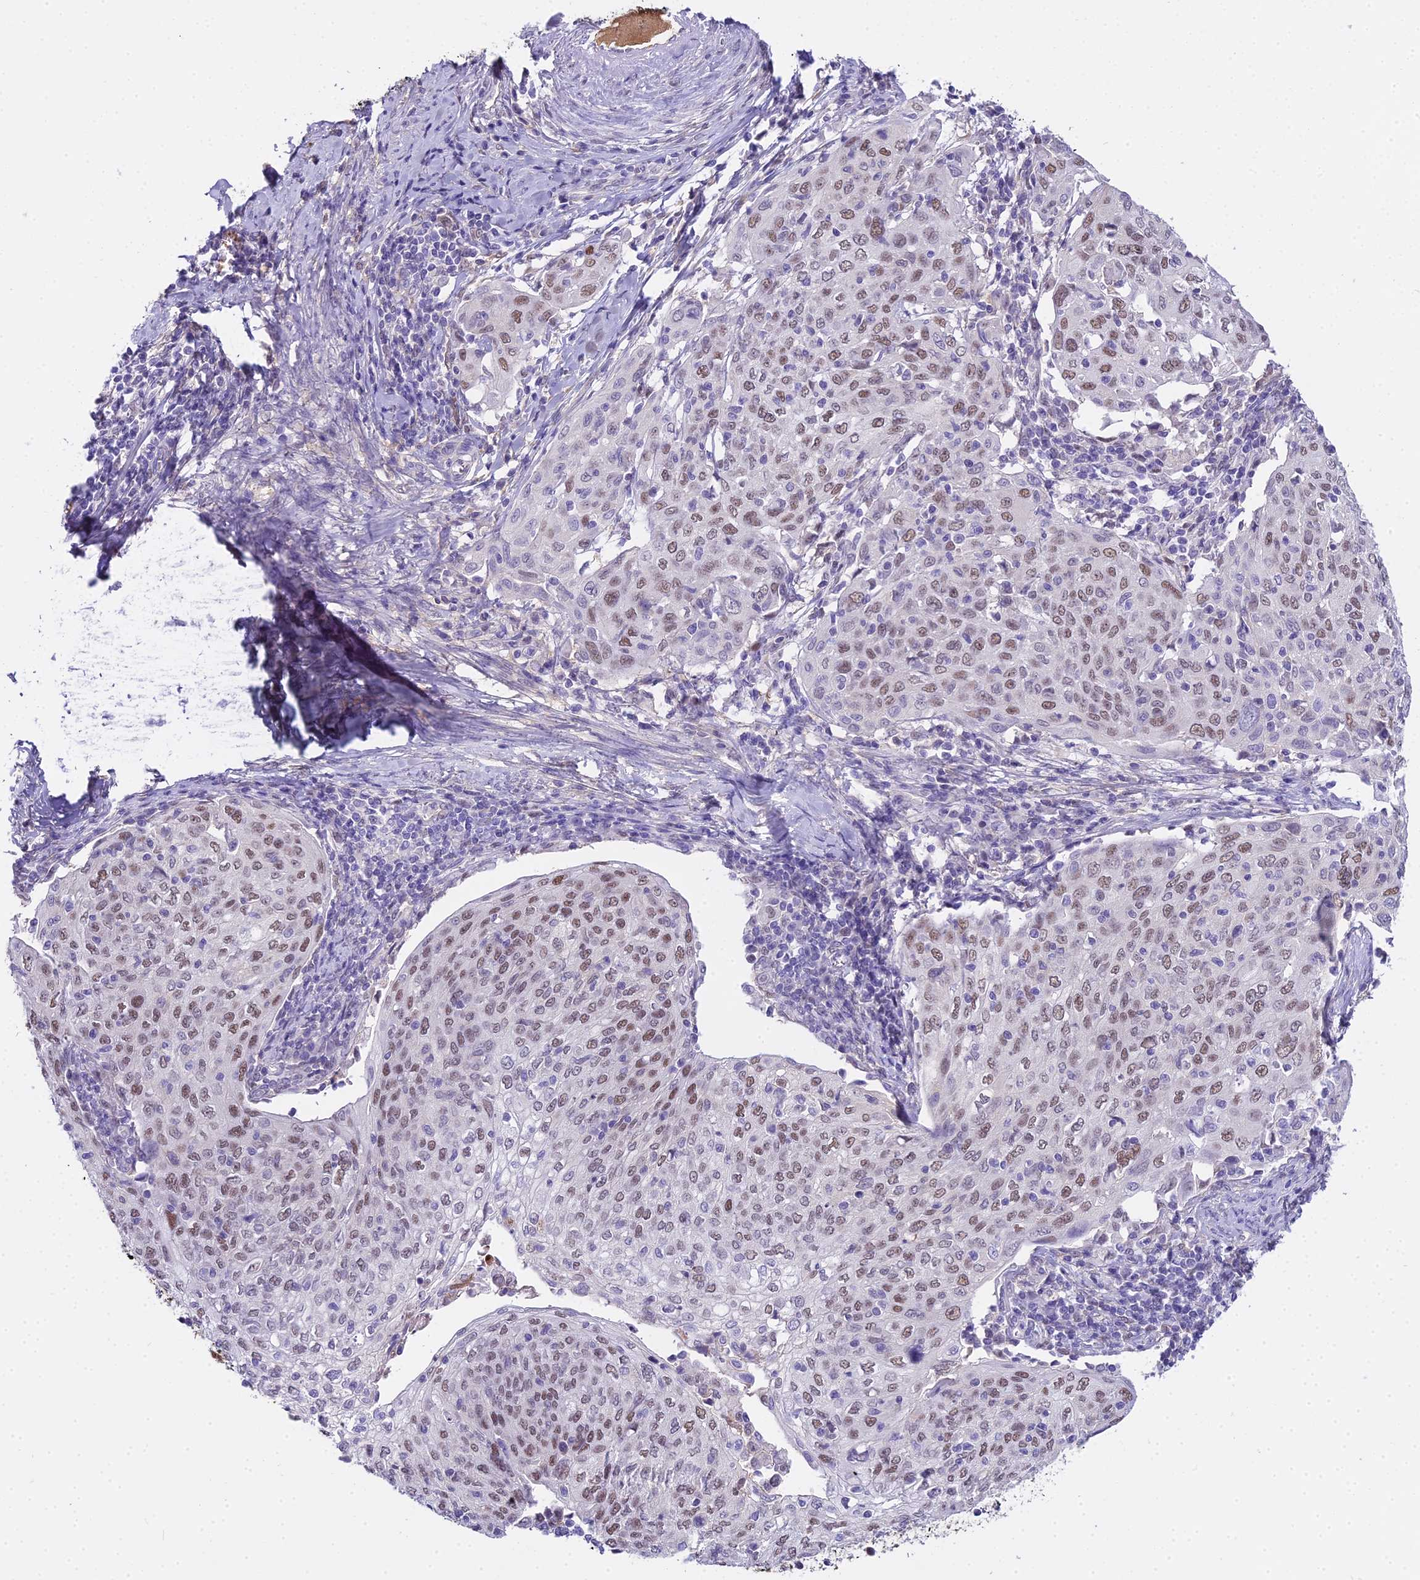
{"staining": {"intensity": "weak", "quantity": ">75%", "location": "nuclear"}, "tissue": "cervical cancer", "cell_type": "Tumor cells", "image_type": "cancer", "snomed": [{"axis": "morphology", "description": "Squamous cell carcinoma, NOS"}, {"axis": "topography", "description": "Cervix"}], "caption": "The histopathology image exhibits a brown stain indicating the presence of a protein in the nuclear of tumor cells in cervical squamous cell carcinoma.", "gene": "MAT2A", "patient": {"sex": "female", "age": 67}}